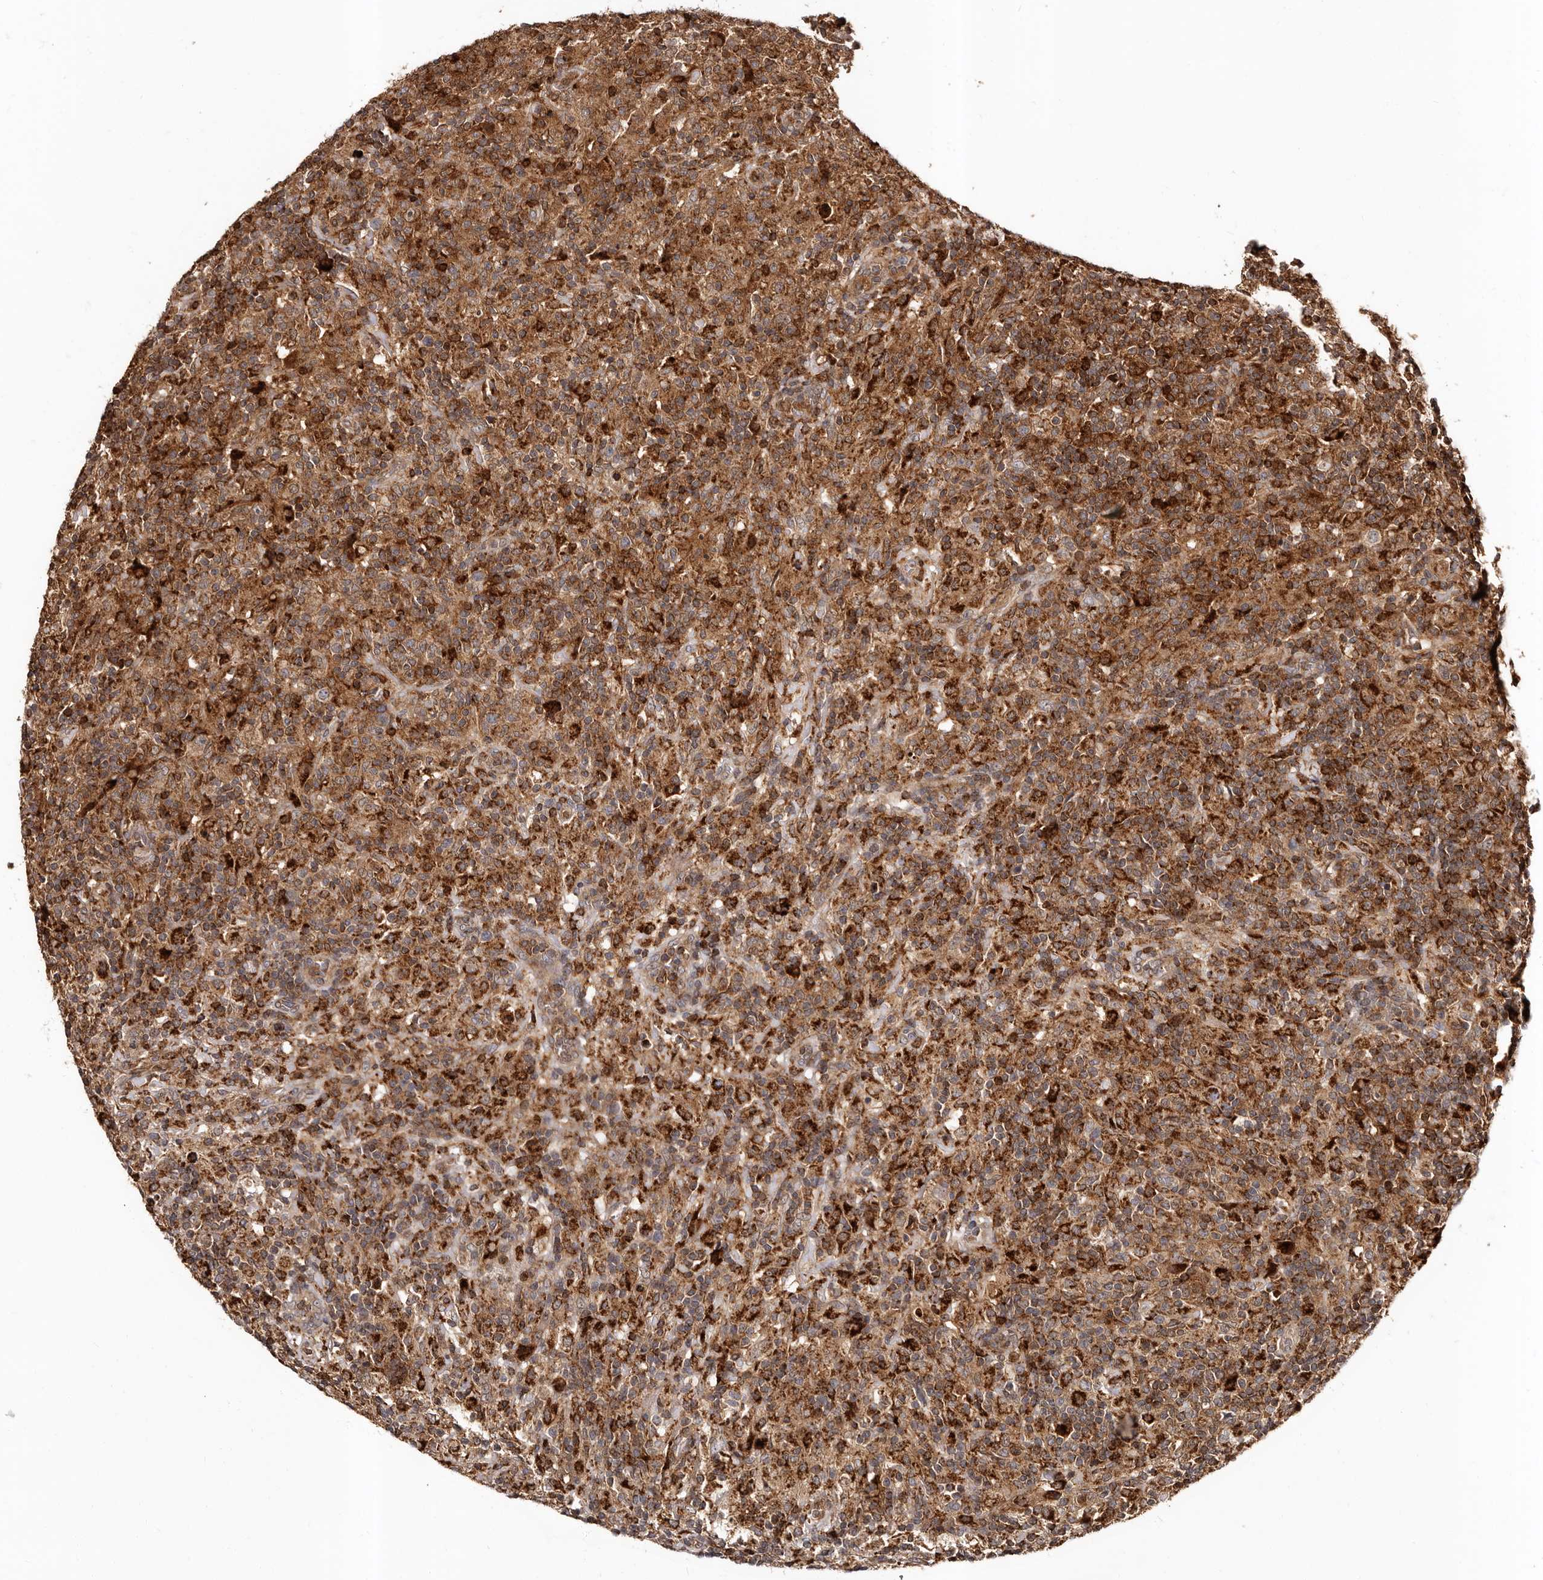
{"staining": {"intensity": "moderate", "quantity": ">75%", "location": "cytoplasmic/membranous"}, "tissue": "lymphoma", "cell_type": "Tumor cells", "image_type": "cancer", "snomed": [{"axis": "morphology", "description": "Hodgkin's disease, NOS"}, {"axis": "topography", "description": "Lymph node"}], "caption": "Immunohistochemical staining of lymphoma reveals medium levels of moderate cytoplasmic/membranous protein expression in about >75% of tumor cells.", "gene": "BAX", "patient": {"sex": "male", "age": 70}}